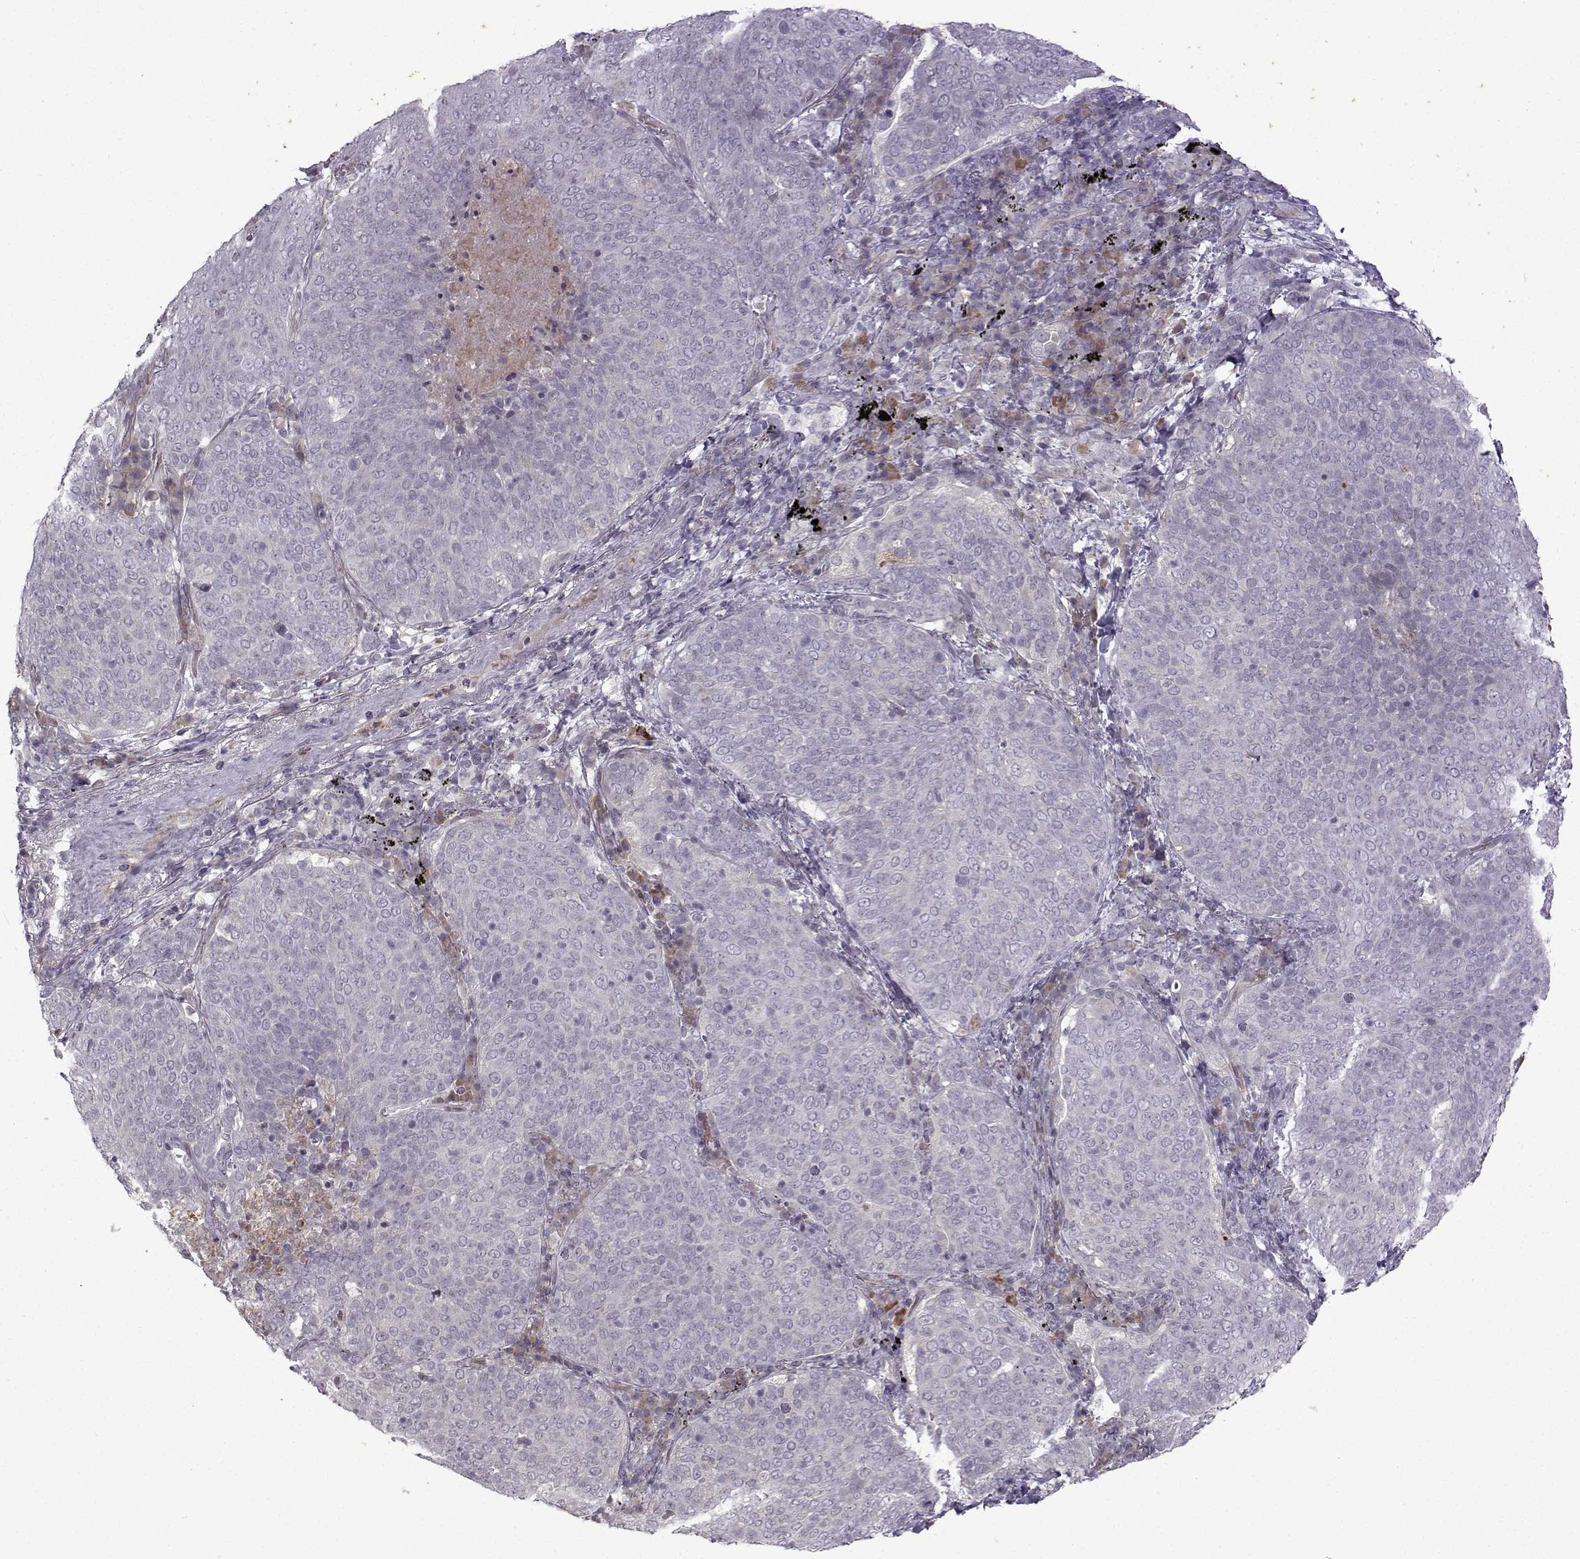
{"staining": {"intensity": "negative", "quantity": "none", "location": "none"}, "tissue": "lung cancer", "cell_type": "Tumor cells", "image_type": "cancer", "snomed": [{"axis": "morphology", "description": "Squamous cell carcinoma, NOS"}, {"axis": "topography", "description": "Lung"}], "caption": "High magnification brightfield microscopy of squamous cell carcinoma (lung) stained with DAB (3,3'-diaminobenzidine) (brown) and counterstained with hematoxylin (blue): tumor cells show no significant staining.", "gene": "OPRD1", "patient": {"sex": "male", "age": 82}}